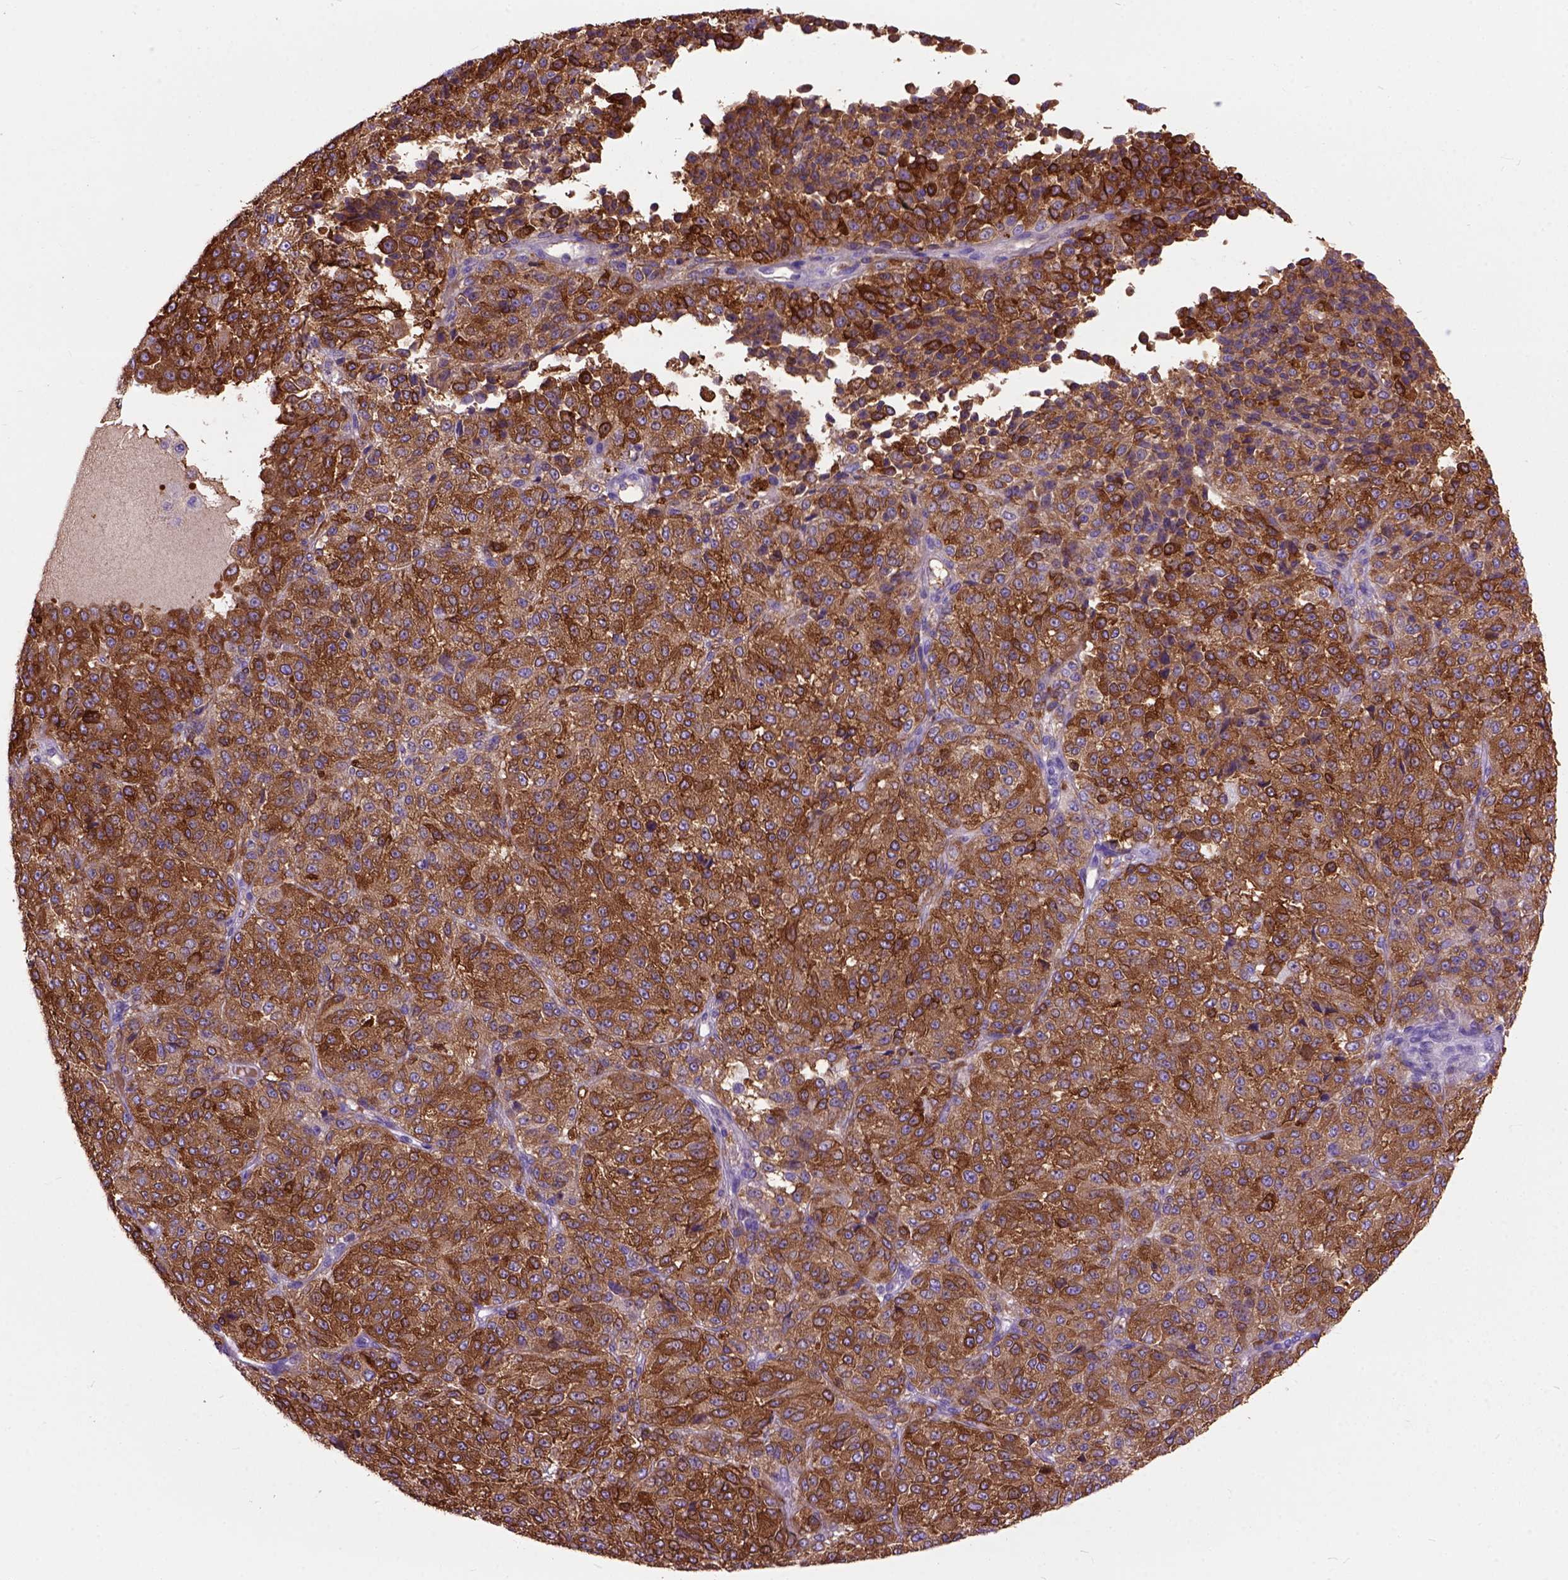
{"staining": {"intensity": "strong", "quantity": ">75%", "location": "cytoplasmic/membranous"}, "tissue": "melanoma", "cell_type": "Tumor cells", "image_type": "cancer", "snomed": [{"axis": "morphology", "description": "Malignant melanoma, Metastatic site"}, {"axis": "topography", "description": "Brain"}], "caption": "There is high levels of strong cytoplasmic/membranous staining in tumor cells of malignant melanoma (metastatic site), as demonstrated by immunohistochemical staining (brown color).", "gene": "MAPT", "patient": {"sex": "female", "age": 56}}